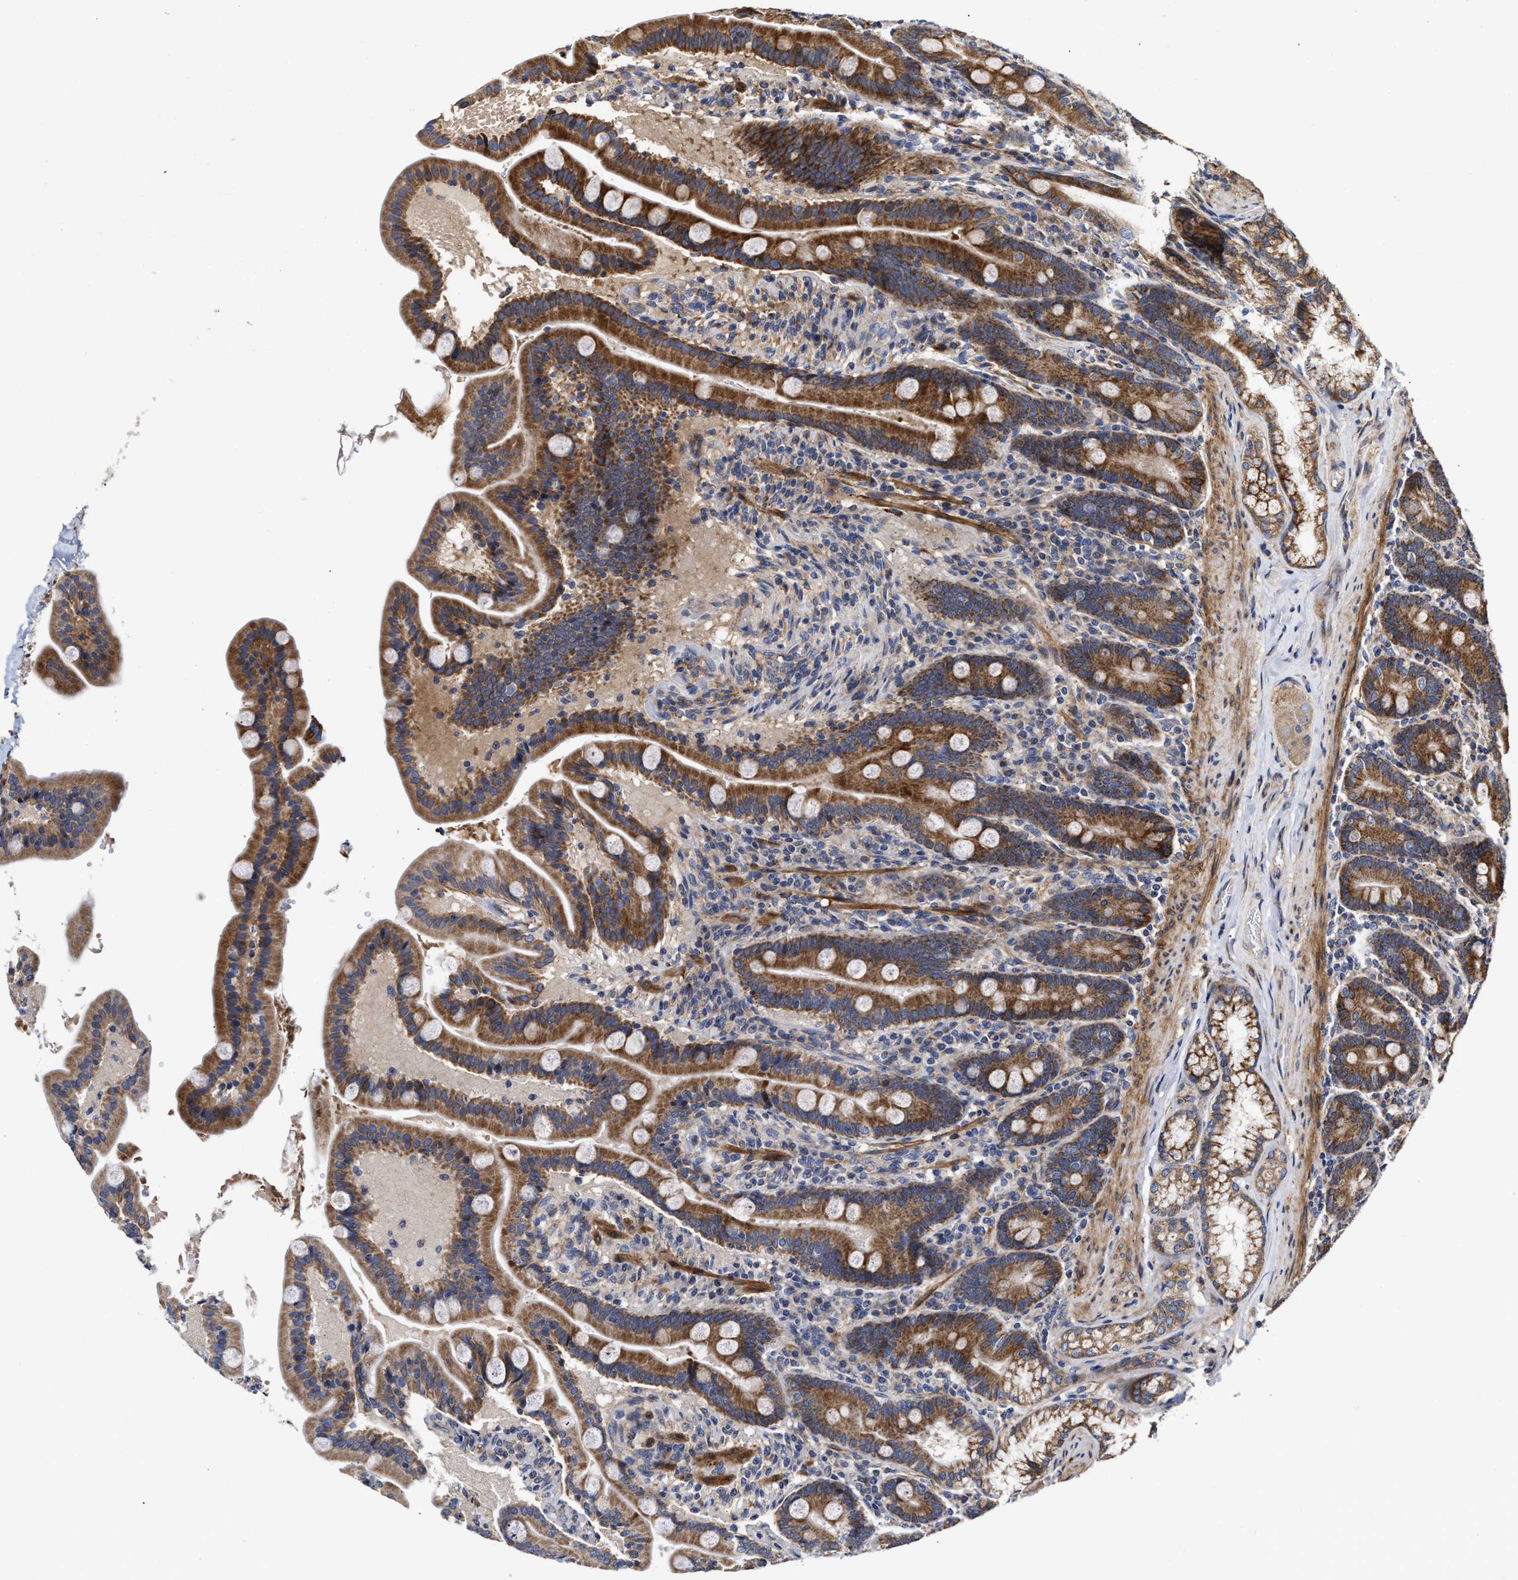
{"staining": {"intensity": "strong", "quantity": "25%-75%", "location": "cytoplasmic/membranous"}, "tissue": "duodenum", "cell_type": "Glandular cells", "image_type": "normal", "snomed": [{"axis": "morphology", "description": "Normal tissue, NOS"}, {"axis": "topography", "description": "Duodenum"}], "caption": "Glandular cells reveal high levels of strong cytoplasmic/membranous positivity in about 25%-75% of cells in normal human duodenum. The protein of interest is shown in brown color, while the nuclei are stained blue.", "gene": "MALSU1", "patient": {"sex": "male", "age": 54}}